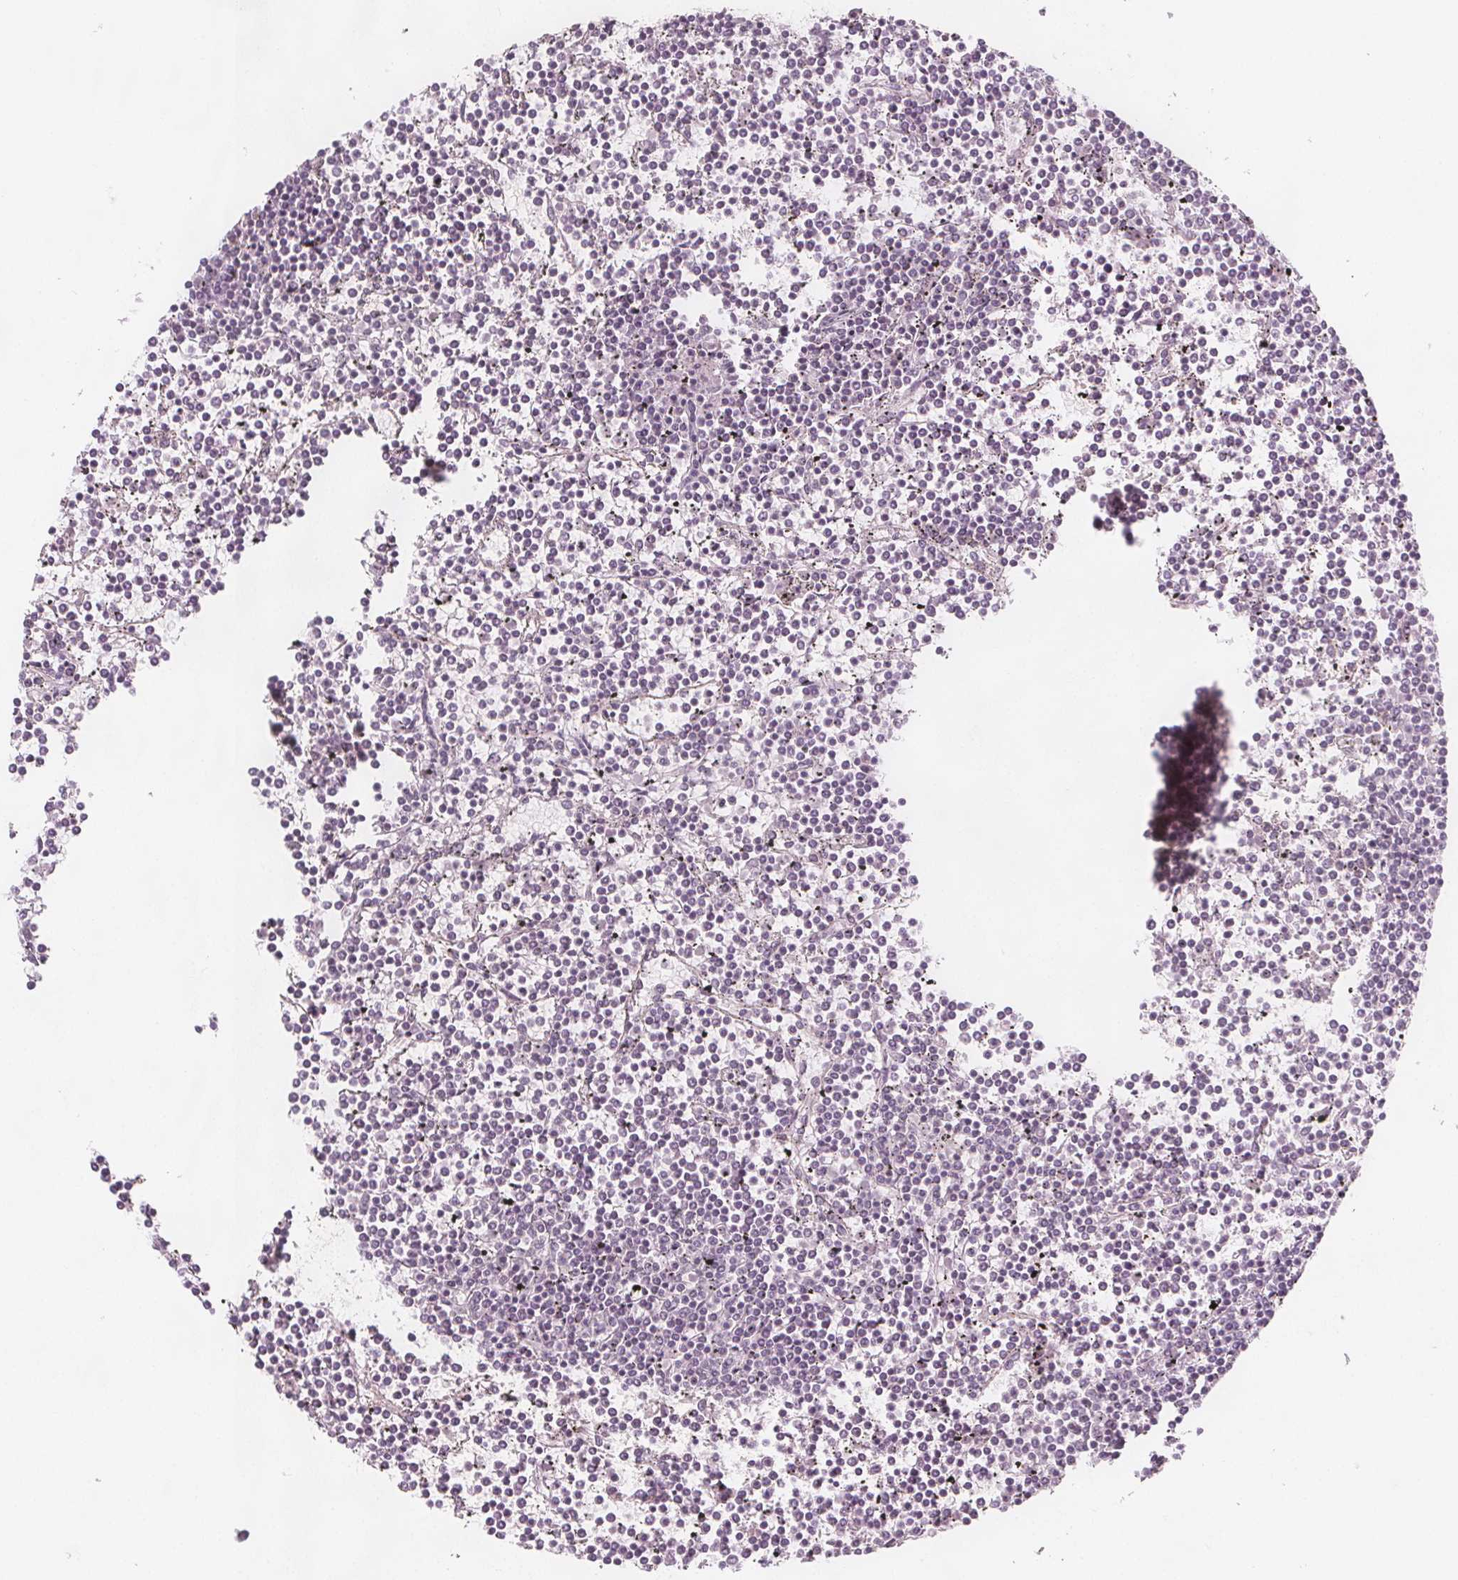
{"staining": {"intensity": "negative", "quantity": "none", "location": "none"}, "tissue": "lymphoma", "cell_type": "Tumor cells", "image_type": "cancer", "snomed": [{"axis": "morphology", "description": "Malignant lymphoma, non-Hodgkin's type, Low grade"}, {"axis": "topography", "description": "Spleen"}], "caption": "This micrograph is of lymphoma stained with IHC to label a protein in brown with the nuclei are counter-stained blue. There is no expression in tumor cells. The staining was performed using DAB (3,3'-diaminobenzidine) to visualize the protein expression in brown, while the nuclei were stained in blue with hematoxylin (Magnification: 20x).", "gene": "C1orf167", "patient": {"sex": "female", "age": 19}}